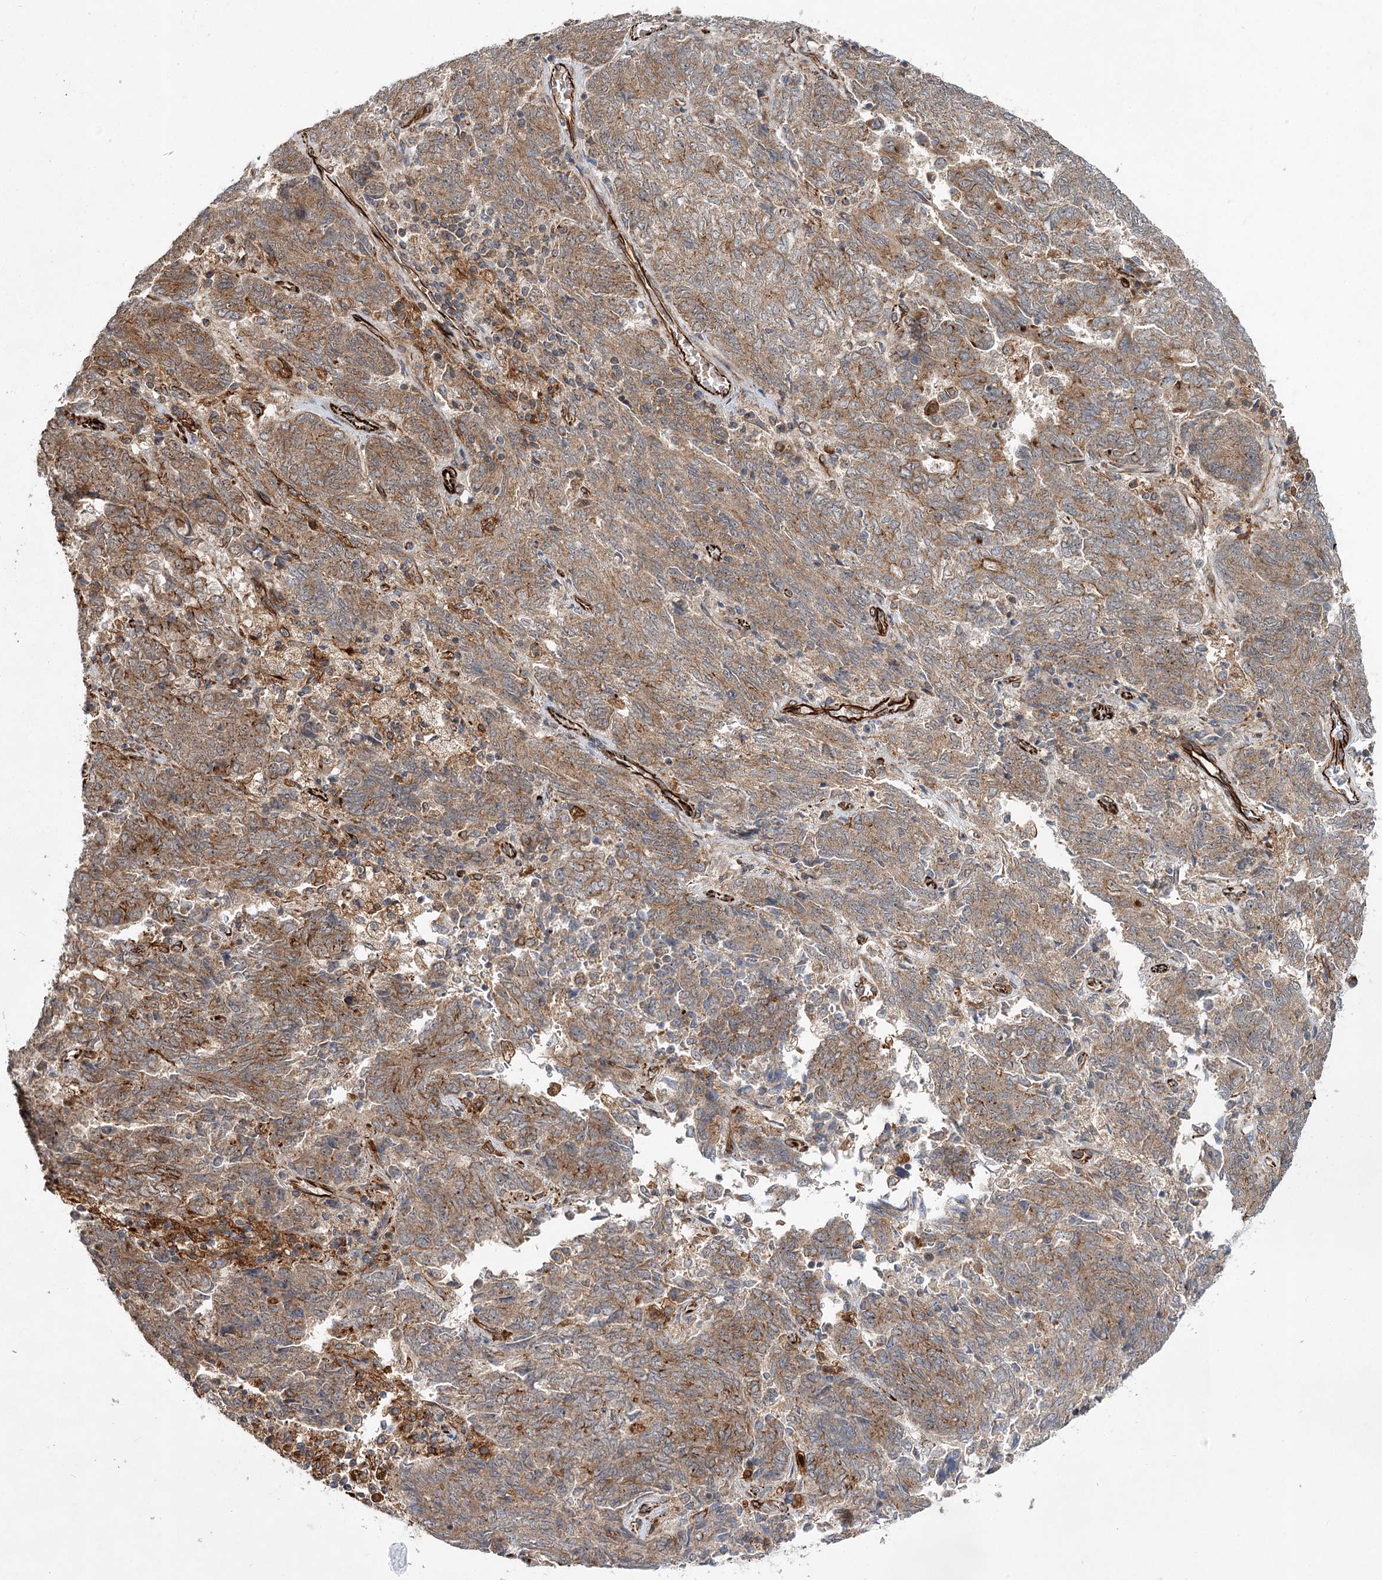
{"staining": {"intensity": "moderate", "quantity": ">75%", "location": "cytoplasmic/membranous"}, "tissue": "endometrial cancer", "cell_type": "Tumor cells", "image_type": "cancer", "snomed": [{"axis": "morphology", "description": "Adenocarcinoma, NOS"}, {"axis": "topography", "description": "Endometrium"}], "caption": "A photomicrograph of adenocarcinoma (endometrial) stained for a protein shows moderate cytoplasmic/membranous brown staining in tumor cells.", "gene": "DPEP2", "patient": {"sex": "female", "age": 80}}